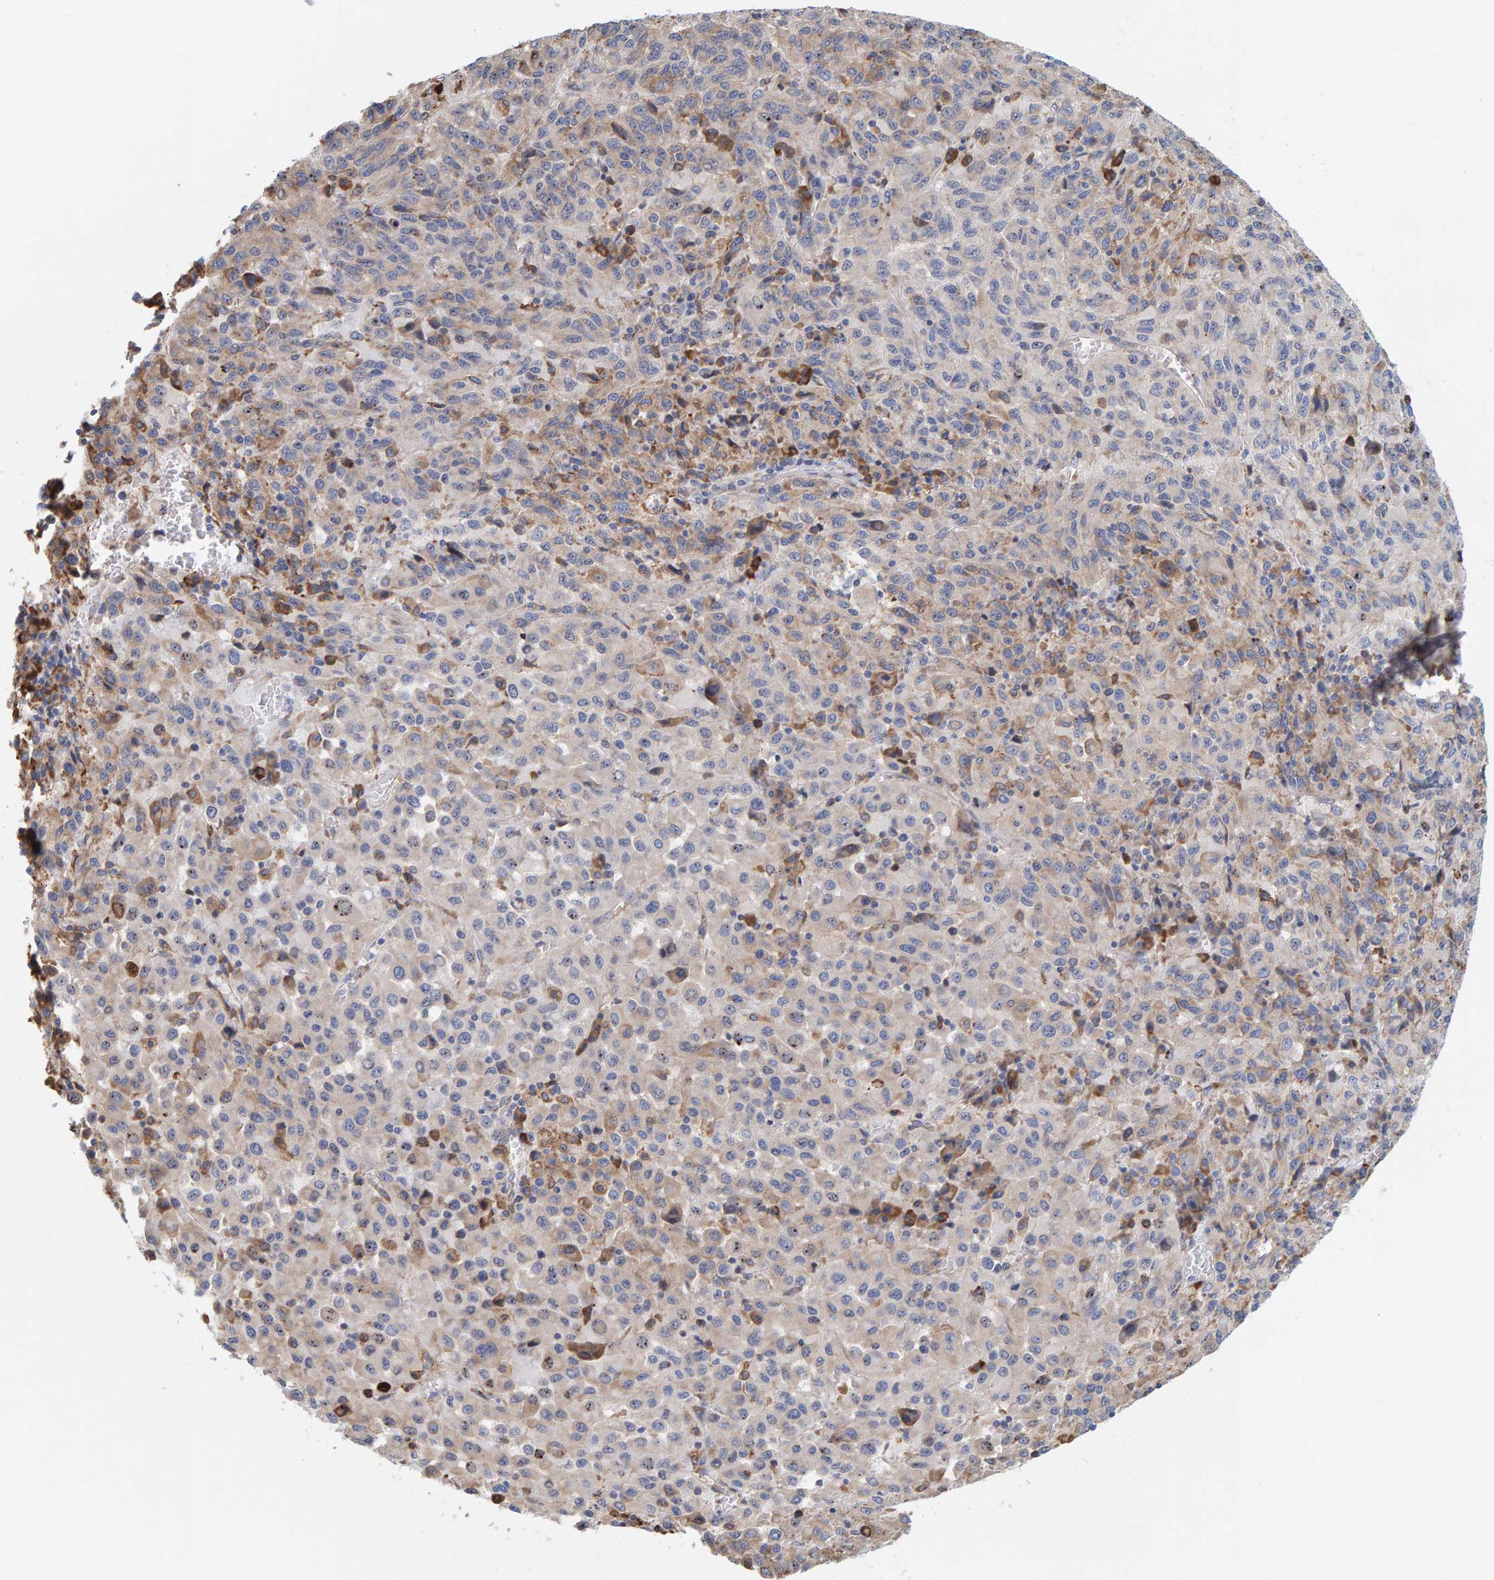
{"staining": {"intensity": "moderate", "quantity": "<25%", "location": "cytoplasmic/membranous"}, "tissue": "melanoma", "cell_type": "Tumor cells", "image_type": "cancer", "snomed": [{"axis": "morphology", "description": "Malignant melanoma, Metastatic site"}, {"axis": "topography", "description": "Lung"}], "caption": "This is a photomicrograph of immunohistochemistry staining of malignant melanoma (metastatic site), which shows moderate staining in the cytoplasmic/membranous of tumor cells.", "gene": "SGPL1", "patient": {"sex": "male", "age": 64}}